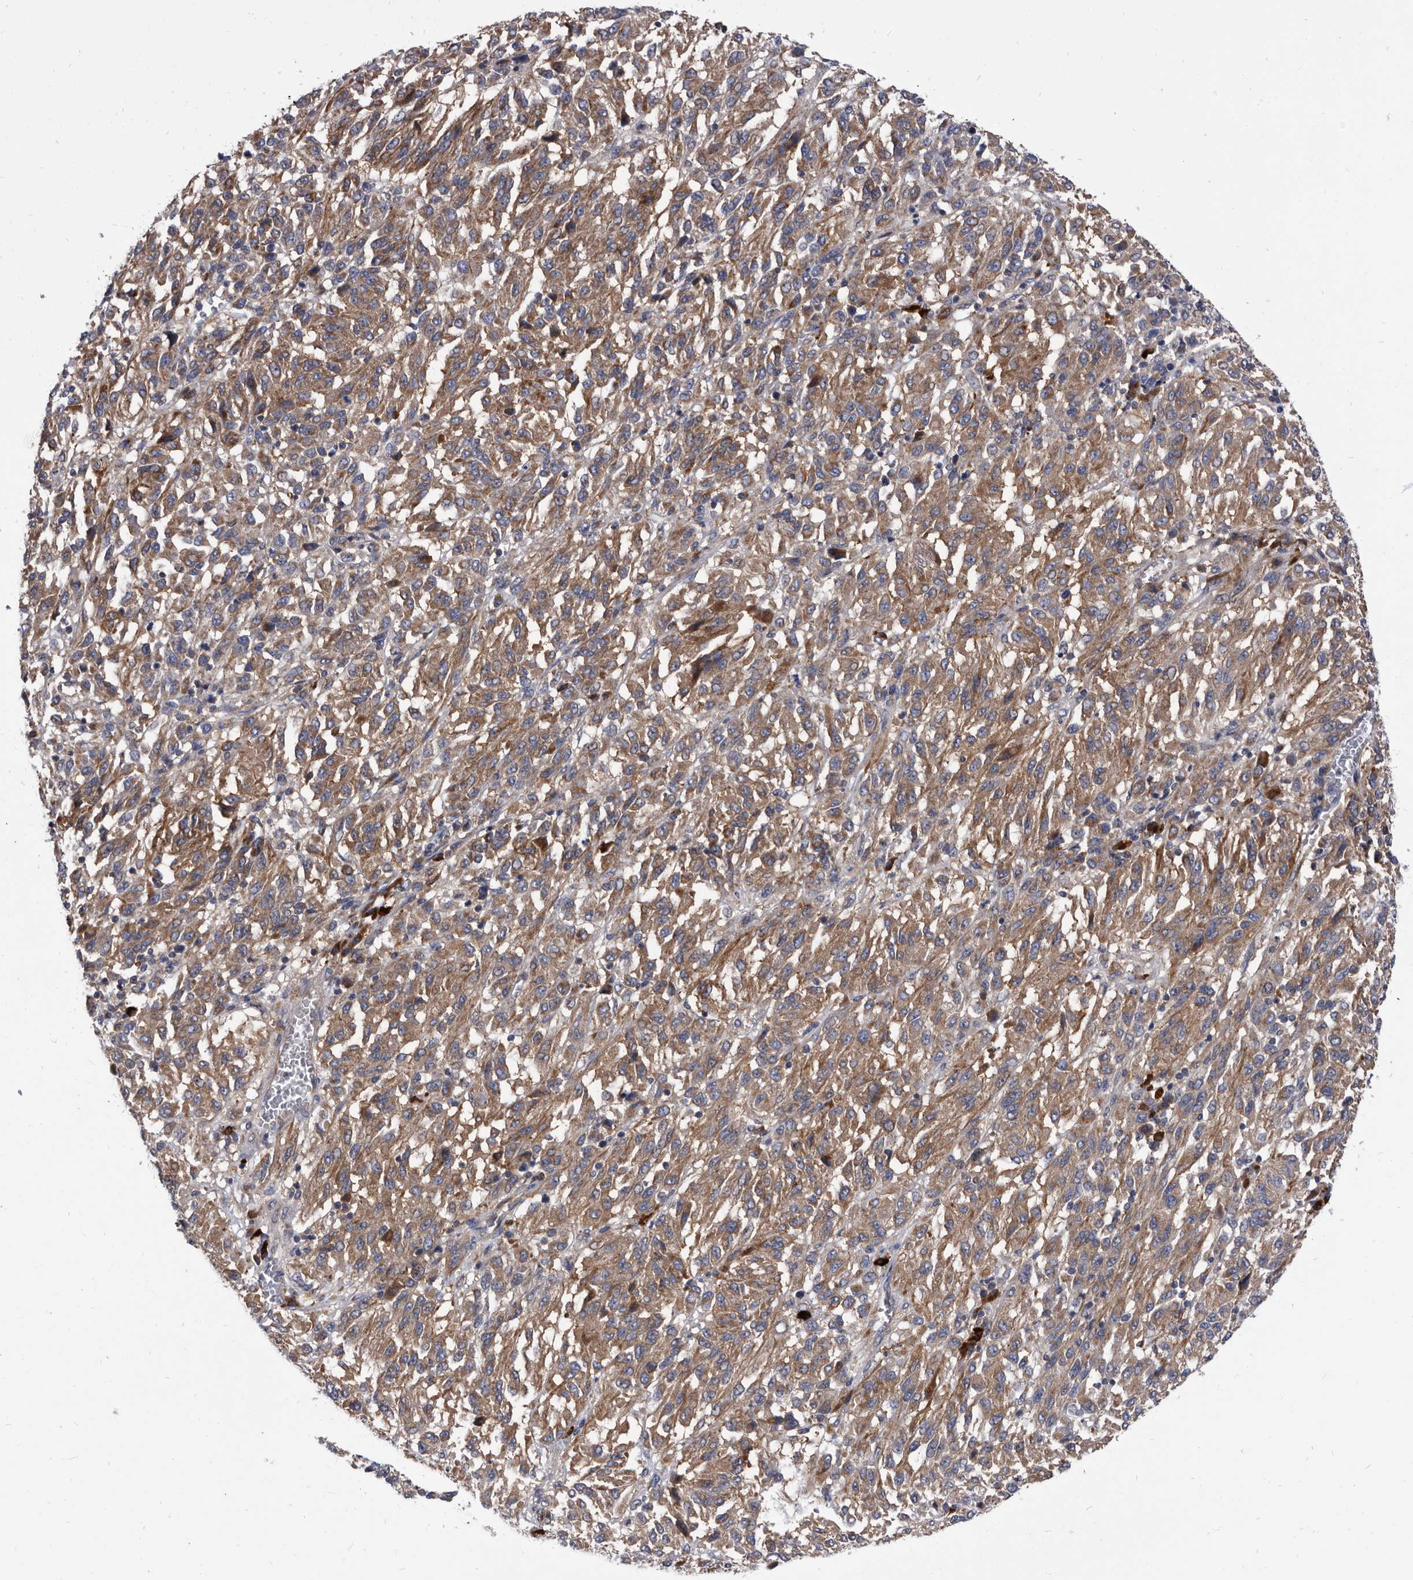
{"staining": {"intensity": "moderate", "quantity": ">75%", "location": "cytoplasmic/membranous"}, "tissue": "melanoma", "cell_type": "Tumor cells", "image_type": "cancer", "snomed": [{"axis": "morphology", "description": "Malignant melanoma, Metastatic site"}, {"axis": "topography", "description": "Lung"}], "caption": "Protein expression analysis of malignant melanoma (metastatic site) reveals moderate cytoplasmic/membranous expression in about >75% of tumor cells.", "gene": "DTNBP1", "patient": {"sex": "male", "age": 64}}